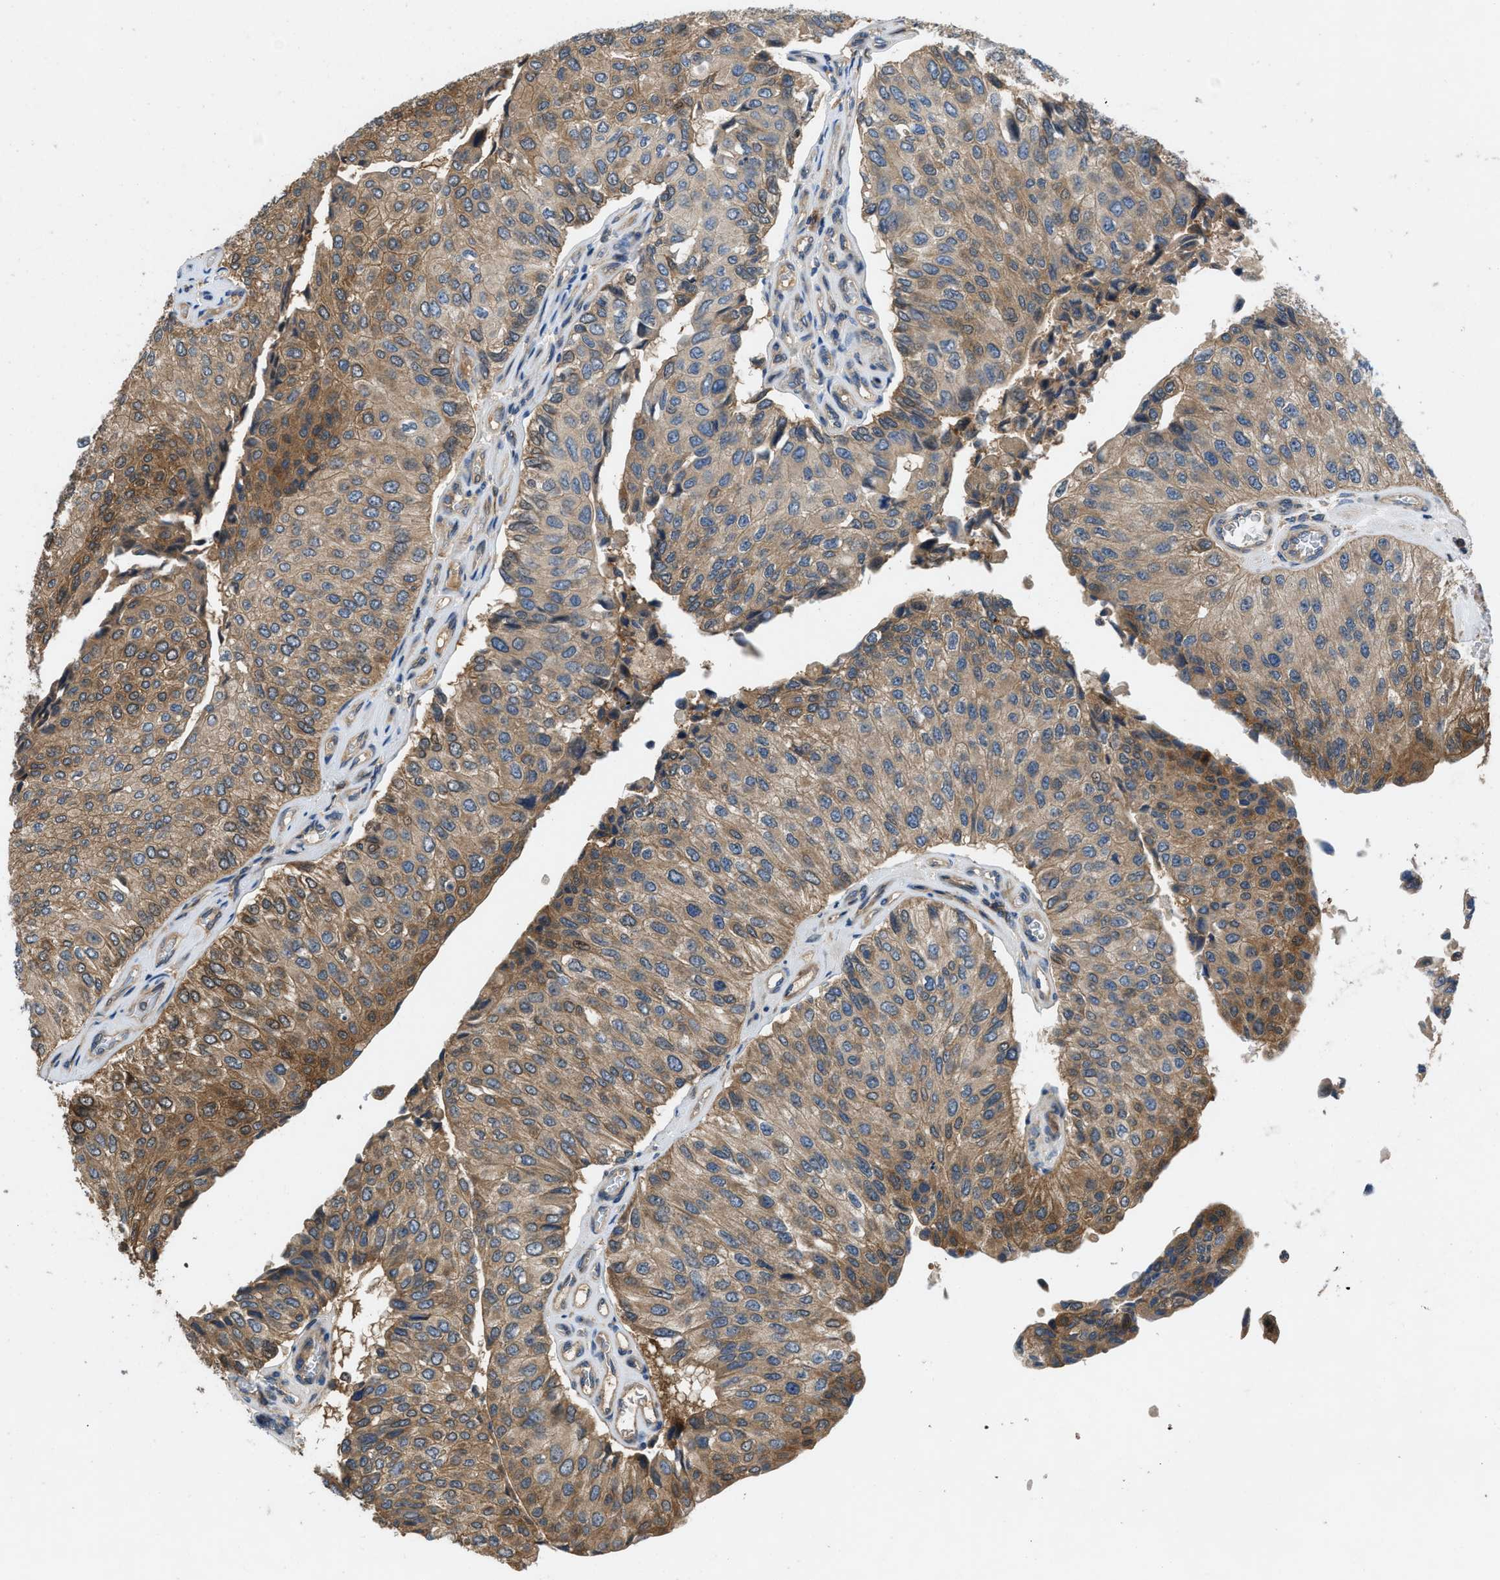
{"staining": {"intensity": "moderate", "quantity": ">75%", "location": "cytoplasmic/membranous"}, "tissue": "urothelial cancer", "cell_type": "Tumor cells", "image_type": "cancer", "snomed": [{"axis": "morphology", "description": "Urothelial carcinoma, High grade"}, {"axis": "topography", "description": "Kidney"}, {"axis": "topography", "description": "Urinary bladder"}], "caption": "IHC of urothelial cancer reveals medium levels of moderate cytoplasmic/membranous staining in about >75% of tumor cells.", "gene": "GPR31", "patient": {"sex": "male", "age": 77}}